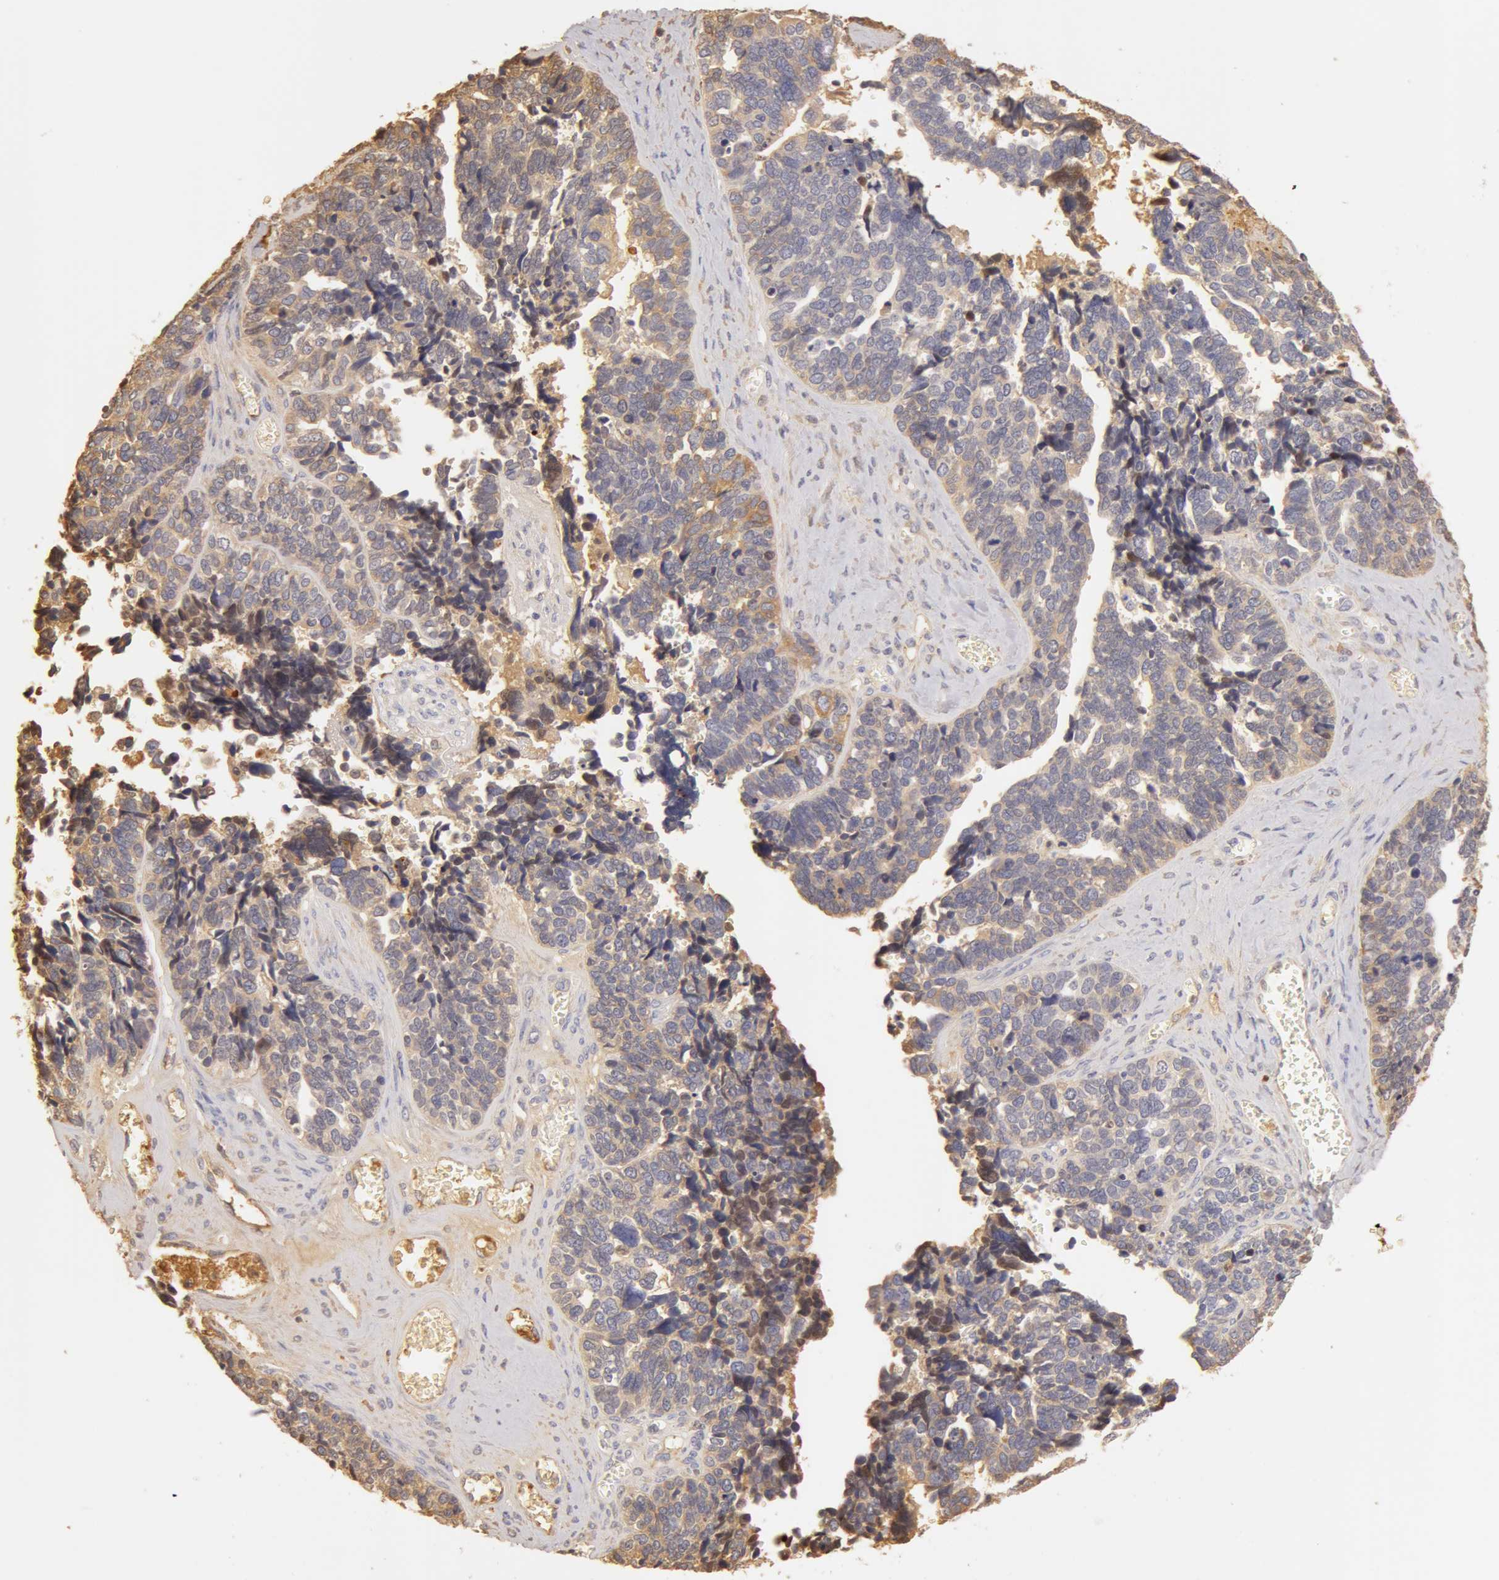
{"staining": {"intensity": "weak", "quantity": ">75%", "location": "cytoplasmic/membranous"}, "tissue": "ovarian cancer", "cell_type": "Tumor cells", "image_type": "cancer", "snomed": [{"axis": "morphology", "description": "Cystadenocarcinoma, serous, NOS"}, {"axis": "topography", "description": "Ovary"}], "caption": "Protein expression analysis of human serous cystadenocarcinoma (ovarian) reveals weak cytoplasmic/membranous expression in approximately >75% of tumor cells.", "gene": "TF", "patient": {"sex": "female", "age": 77}}